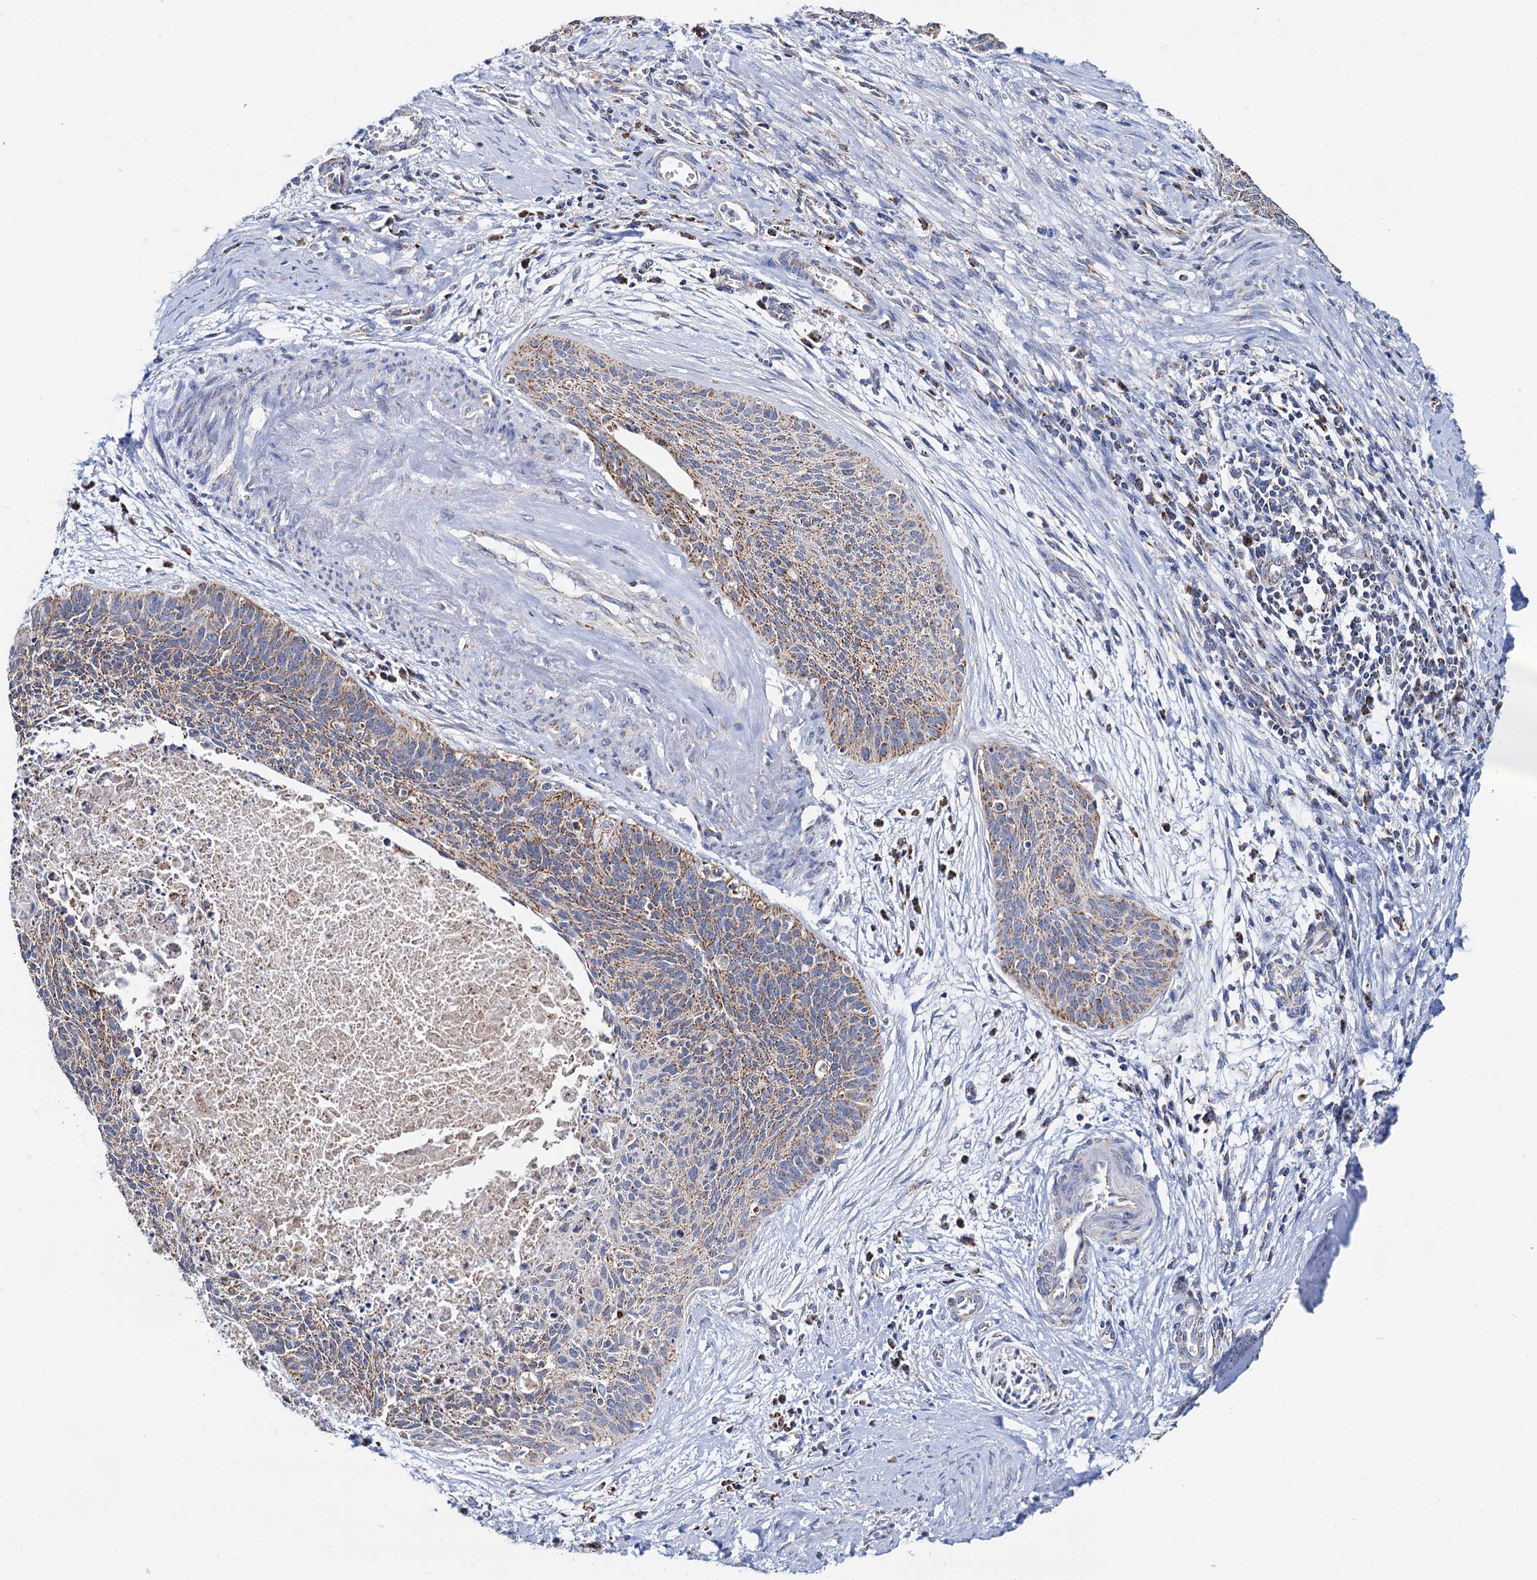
{"staining": {"intensity": "moderate", "quantity": ">75%", "location": "cytoplasmic/membranous"}, "tissue": "cervical cancer", "cell_type": "Tumor cells", "image_type": "cancer", "snomed": [{"axis": "morphology", "description": "Squamous cell carcinoma, NOS"}, {"axis": "topography", "description": "Cervix"}], "caption": "Tumor cells show medium levels of moderate cytoplasmic/membranous staining in about >75% of cells in human cervical cancer (squamous cell carcinoma). (DAB (3,3'-diaminobenzidine) IHC, brown staining for protein, blue staining for nuclei).", "gene": "C2CD3", "patient": {"sex": "female", "age": 55}}